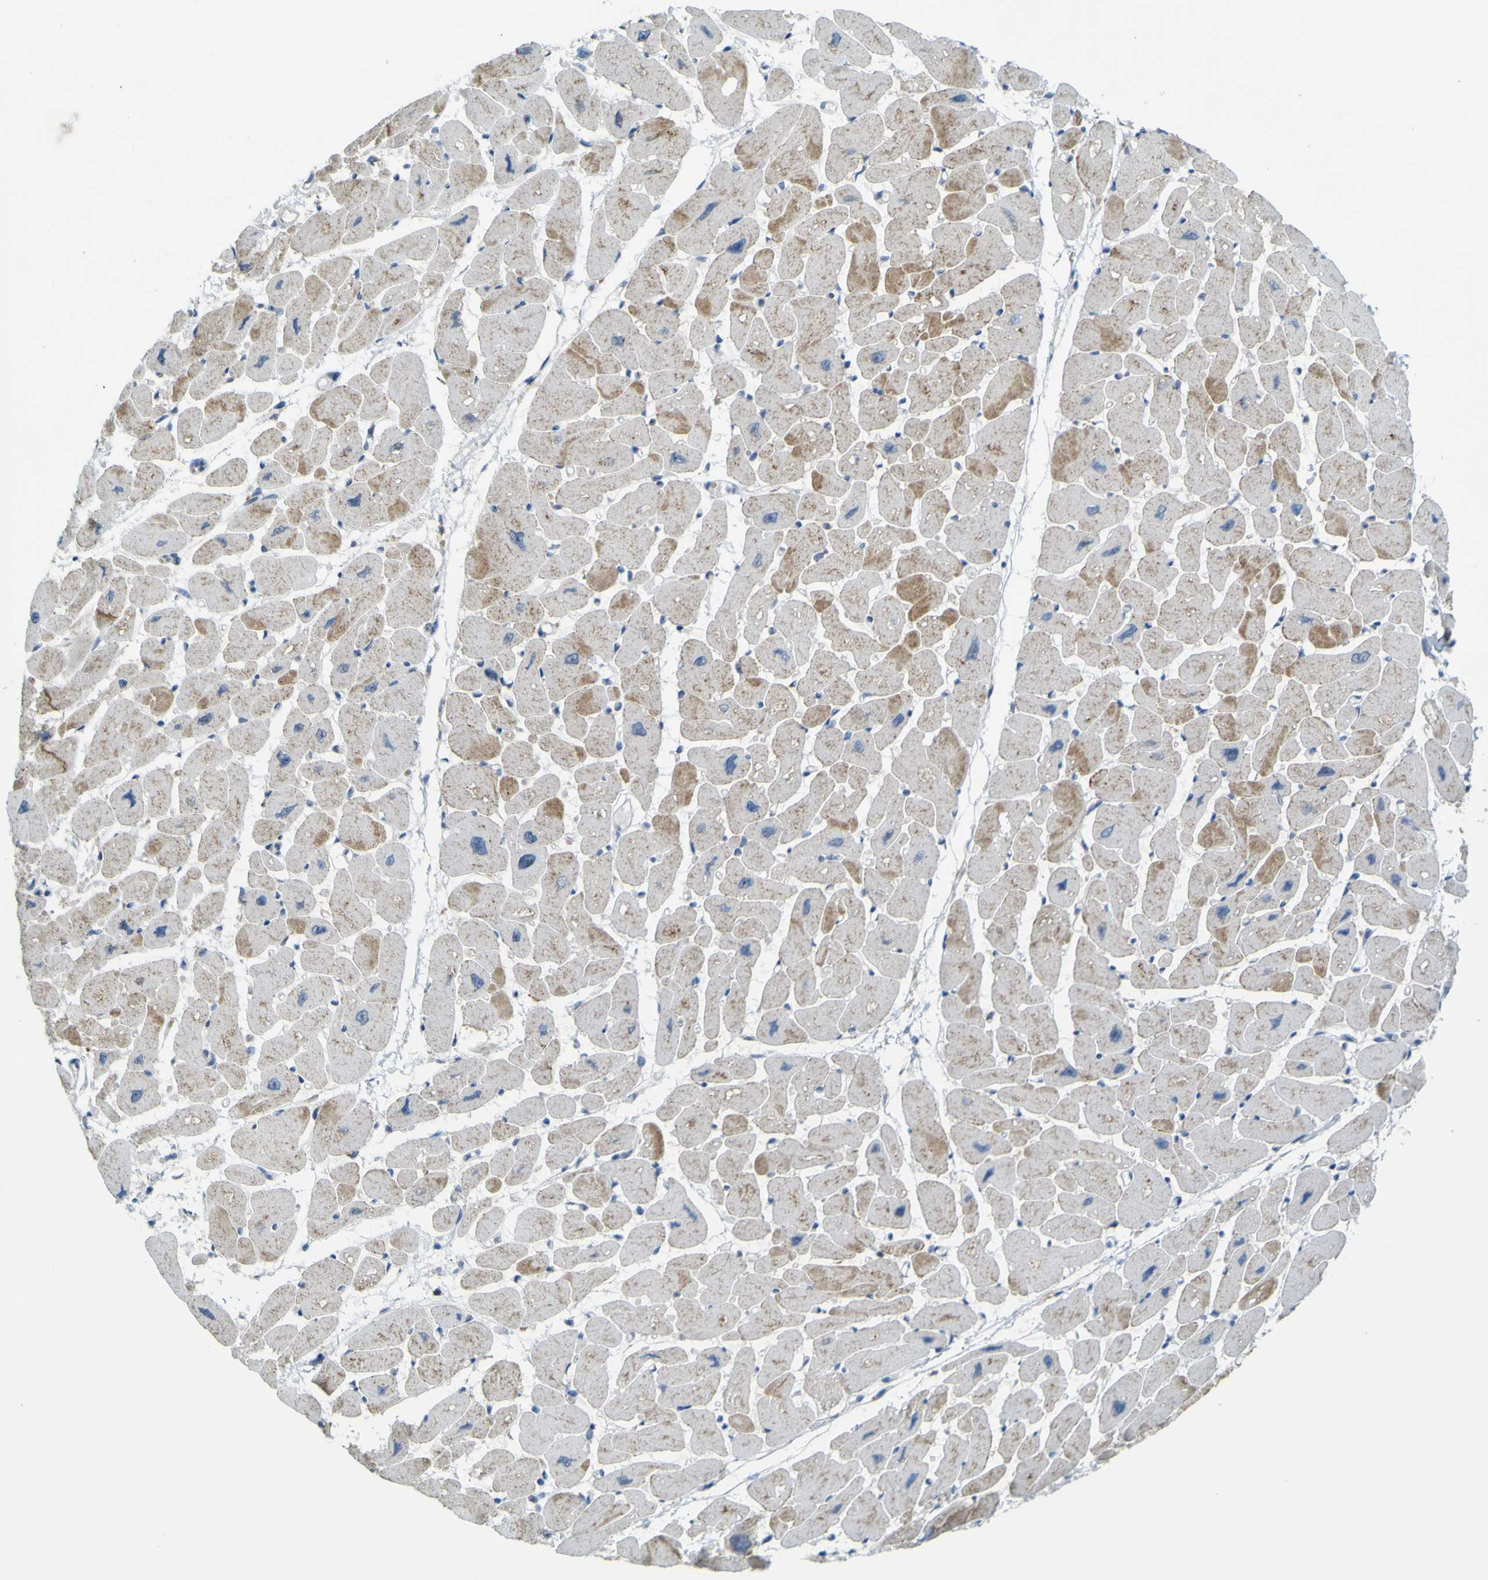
{"staining": {"intensity": "moderate", "quantity": "25%-75%", "location": "cytoplasmic/membranous"}, "tissue": "heart muscle", "cell_type": "Cardiomyocytes", "image_type": "normal", "snomed": [{"axis": "morphology", "description": "Normal tissue, NOS"}, {"axis": "topography", "description": "Heart"}], "caption": "Moderate cytoplasmic/membranous staining is present in about 25%-75% of cardiomyocytes in normal heart muscle. The protein of interest is shown in brown color, while the nuclei are stained blue.", "gene": "ACBD5", "patient": {"sex": "female", "age": 54}}